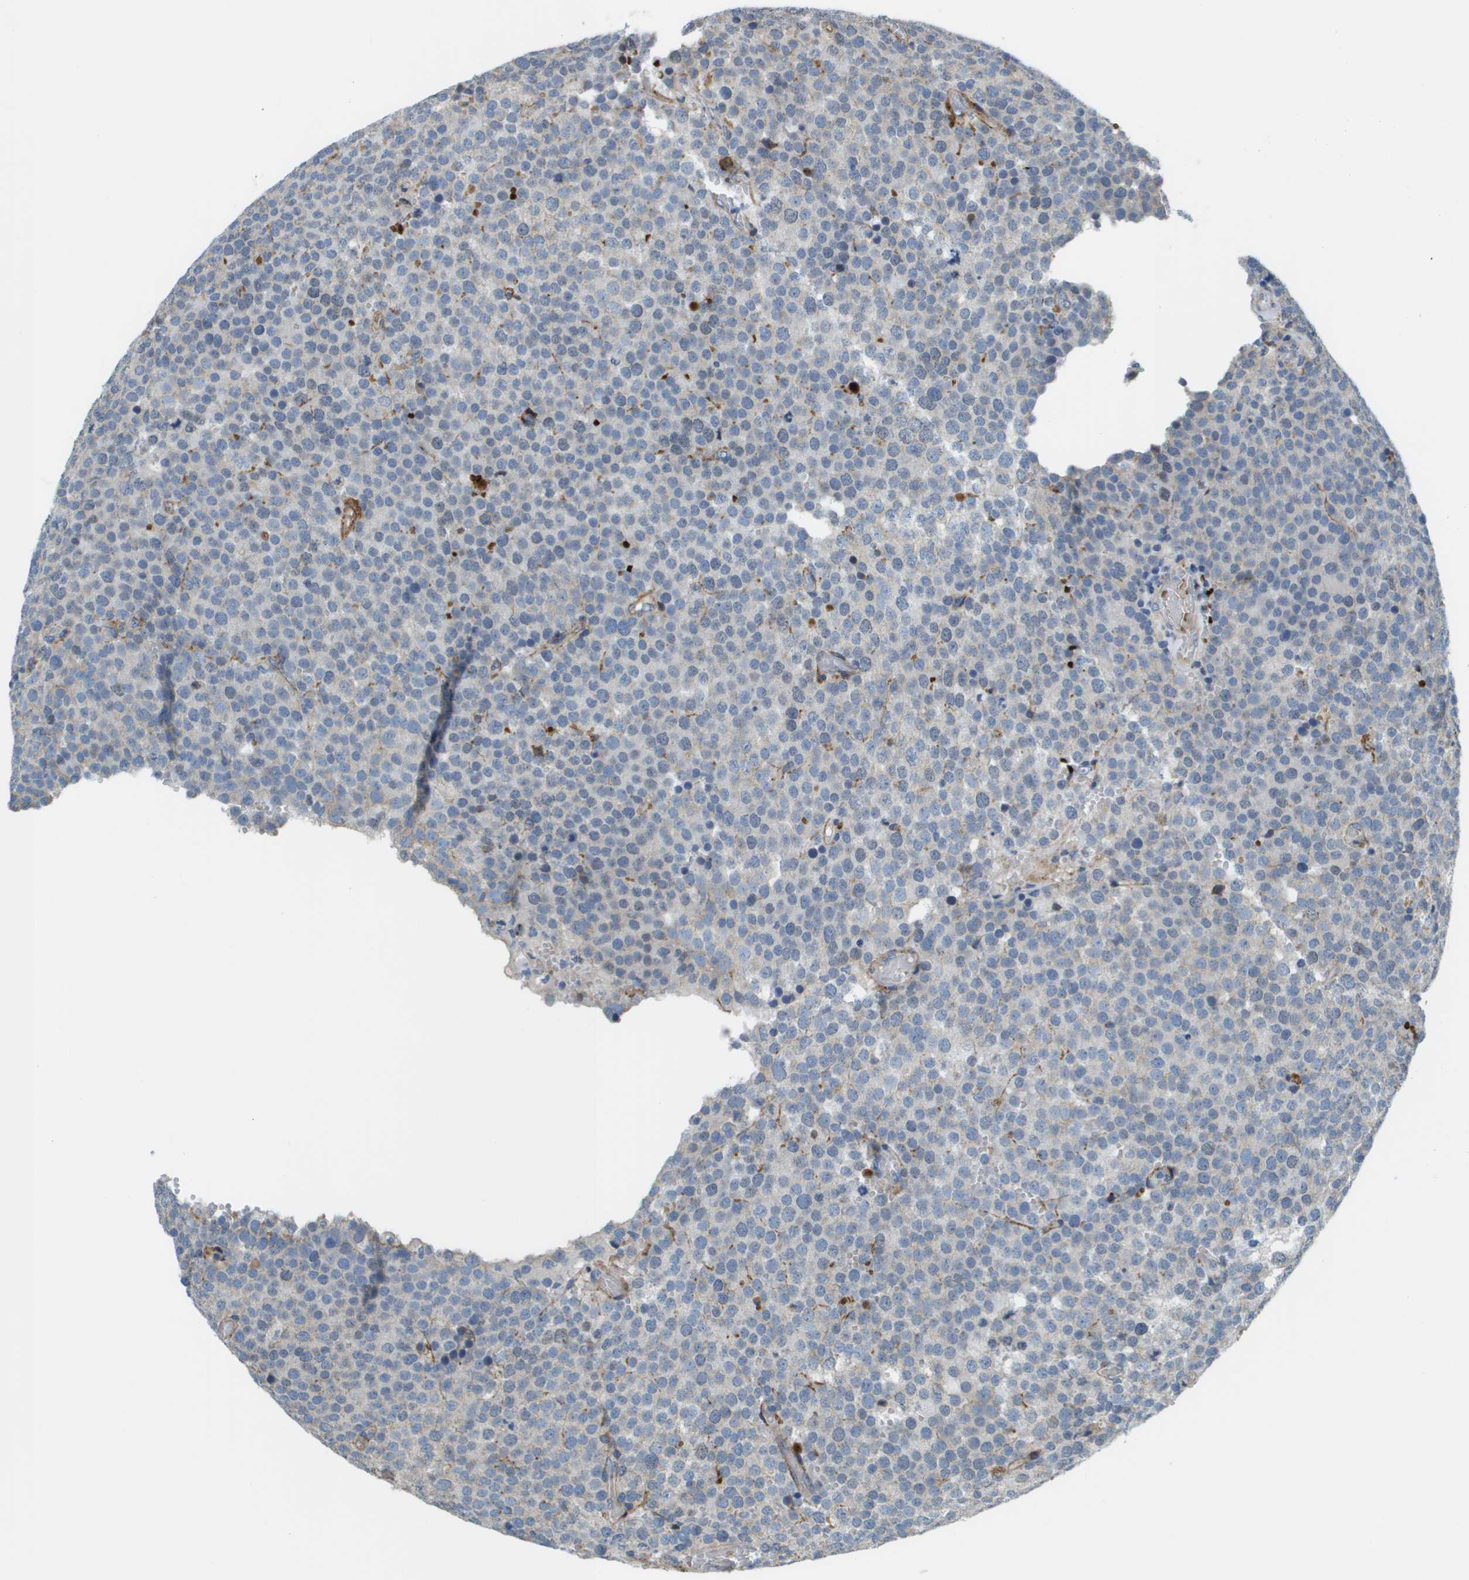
{"staining": {"intensity": "negative", "quantity": "none", "location": "none"}, "tissue": "testis cancer", "cell_type": "Tumor cells", "image_type": "cancer", "snomed": [{"axis": "morphology", "description": "Normal tissue, NOS"}, {"axis": "morphology", "description": "Seminoma, NOS"}, {"axis": "topography", "description": "Testis"}], "caption": "Immunohistochemistry (IHC) image of seminoma (testis) stained for a protein (brown), which shows no positivity in tumor cells.", "gene": "SDC1", "patient": {"sex": "male", "age": 71}}